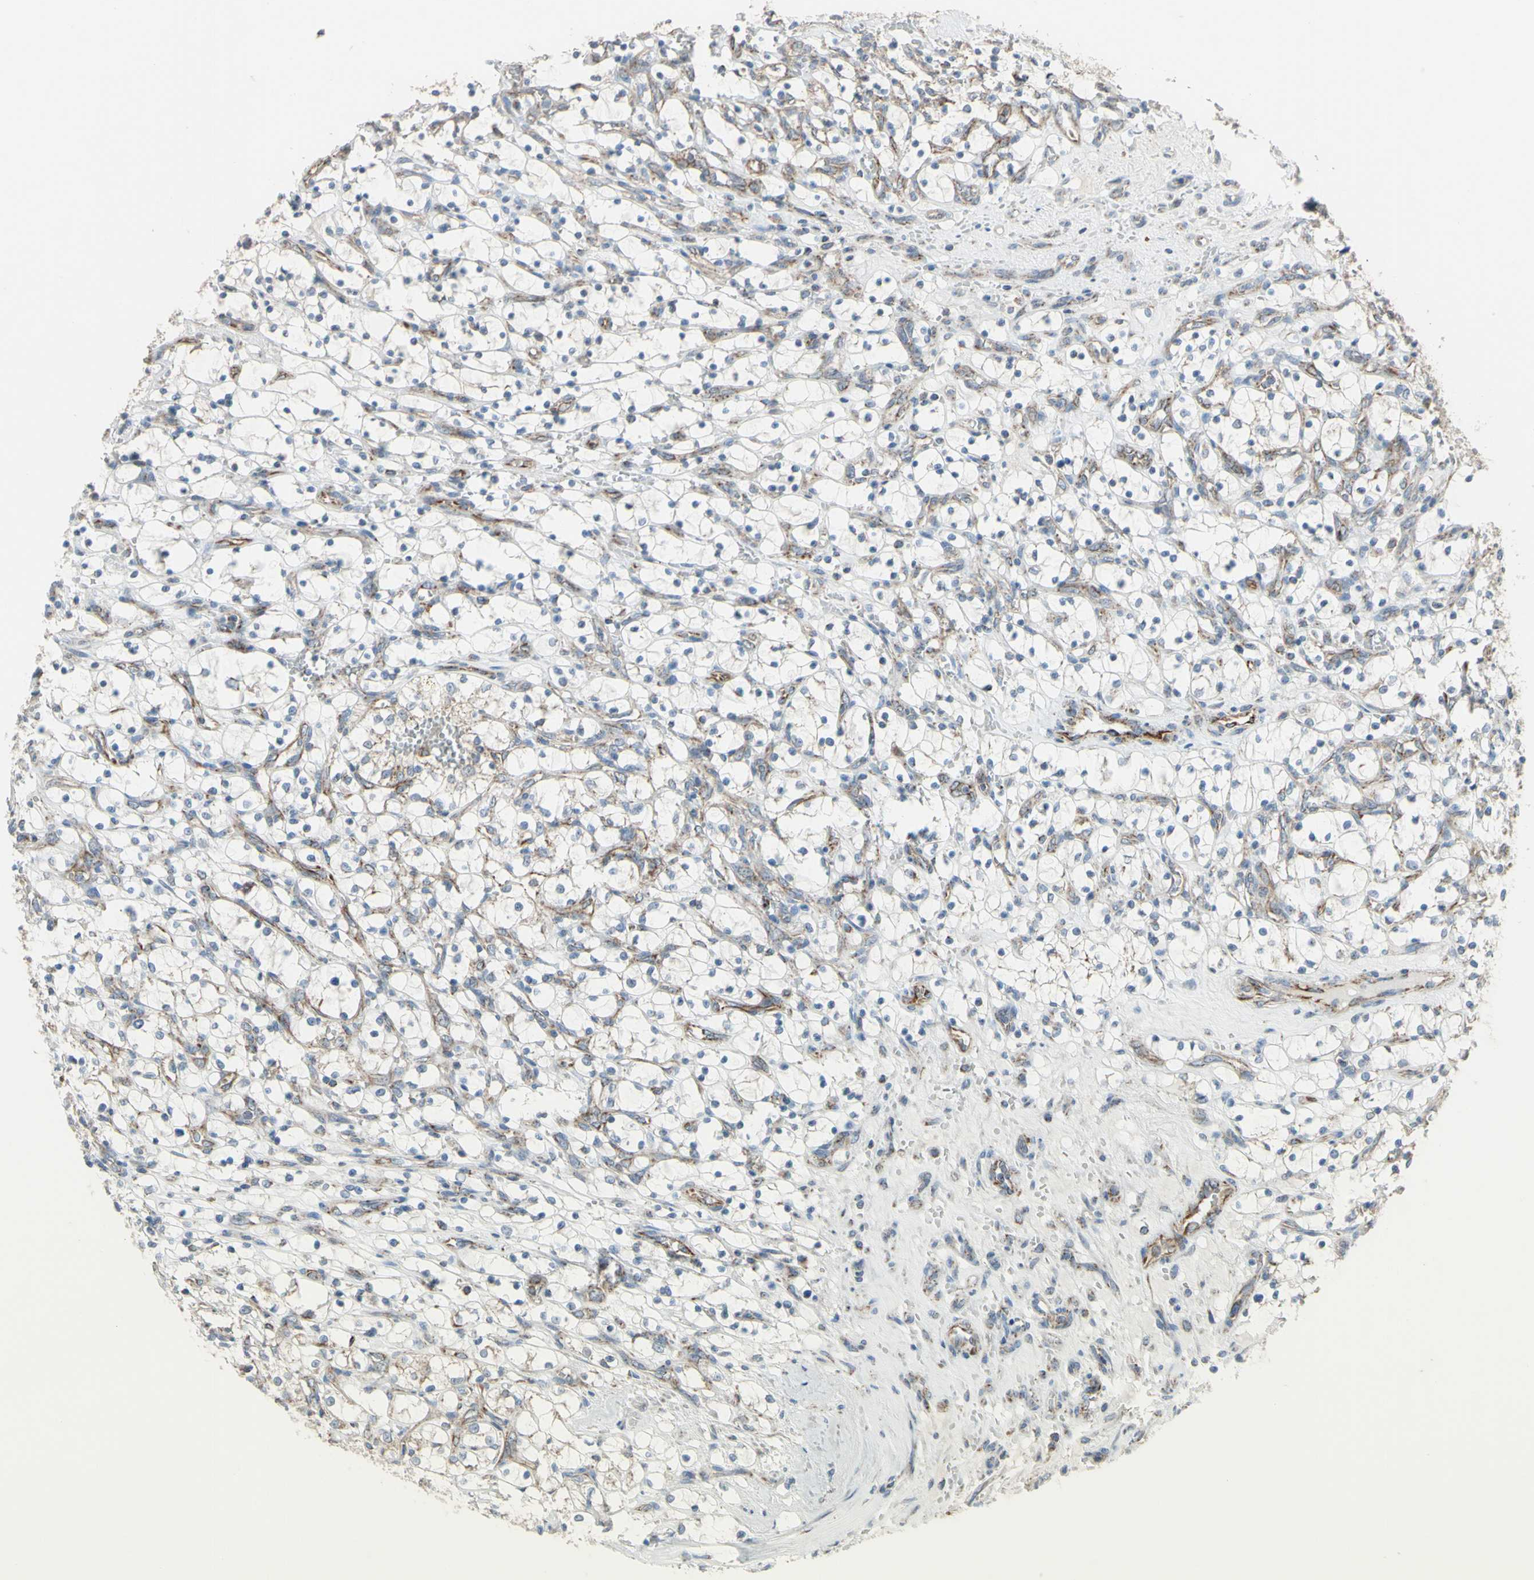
{"staining": {"intensity": "negative", "quantity": "none", "location": "none"}, "tissue": "renal cancer", "cell_type": "Tumor cells", "image_type": "cancer", "snomed": [{"axis": "morphology", "description": "Adenocarcinoma, NOS"}, {"axis": "topography", "description": "Kidney"}], "caption": "The image demonstrates no staining of tumor cells in adenocarcinoma (renal). (Brightfield microscopy of DAB immunohistochemistry (IHC) at high magnification).", "gene": "FAM171B", "patient": {"sex": "female", "age": 69}}